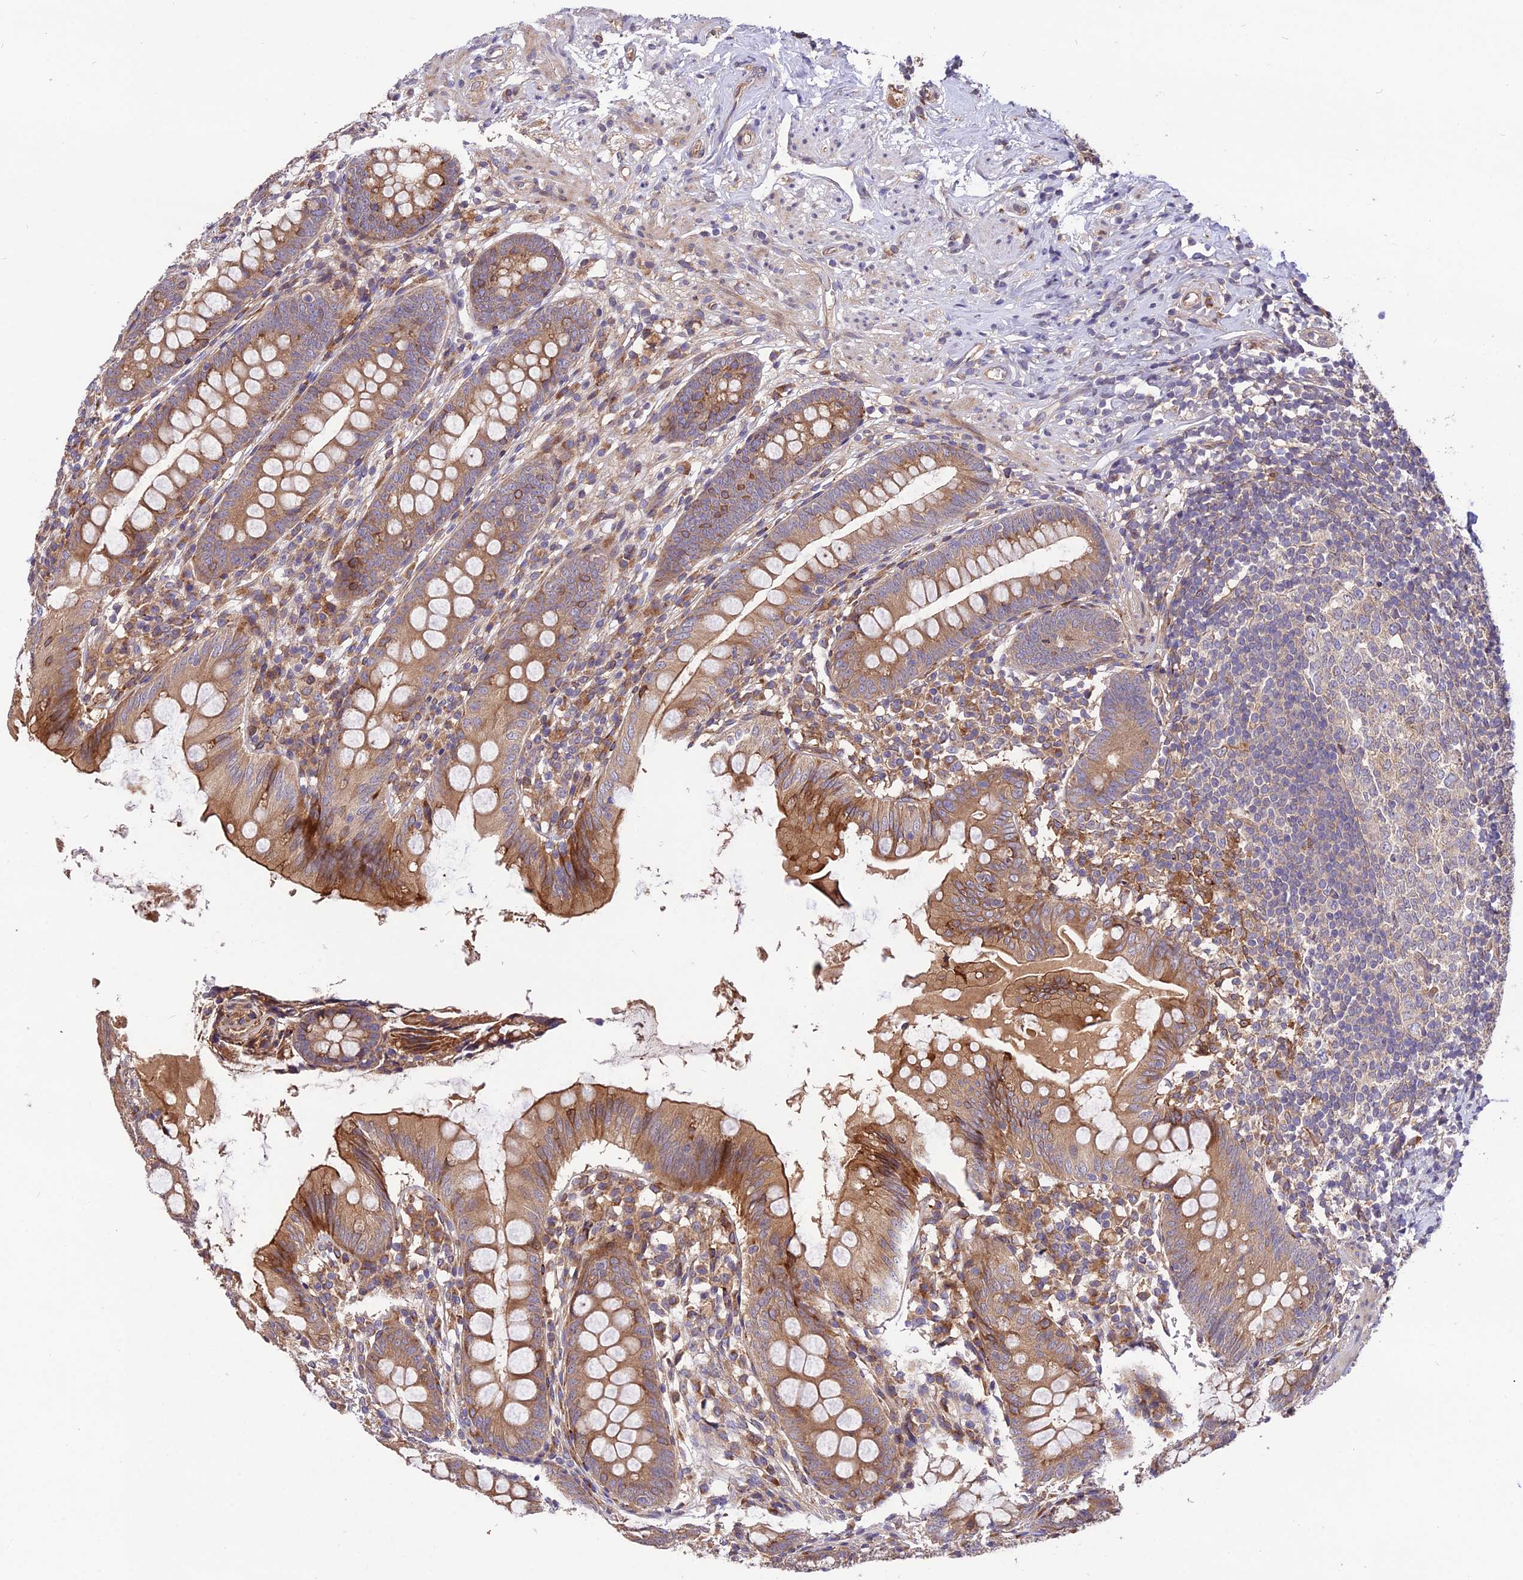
{"staining": {"intensity": "moderate", "quantity": ">75%", "location": "cytoplasmic/membranous"}, "tissue": "appendix", "cell_type": "Glandular cells", "image_type": "normal", "snomed": [{"axis": "morphology", "description": "Normal tissue, NOS"}, {"axis": "topography", "description": "Appendix"}], "caption": "Immunohistochemistry (IHC) (DAB (3,3'-diaminobenzidine)) staining of normal appendix demonstrates moderate cytoplasmic/membranous protein expression in approximately >75% of glandular cells.", "gene": "ROCK1", "patient": {"sex": "female", "age": 51}}